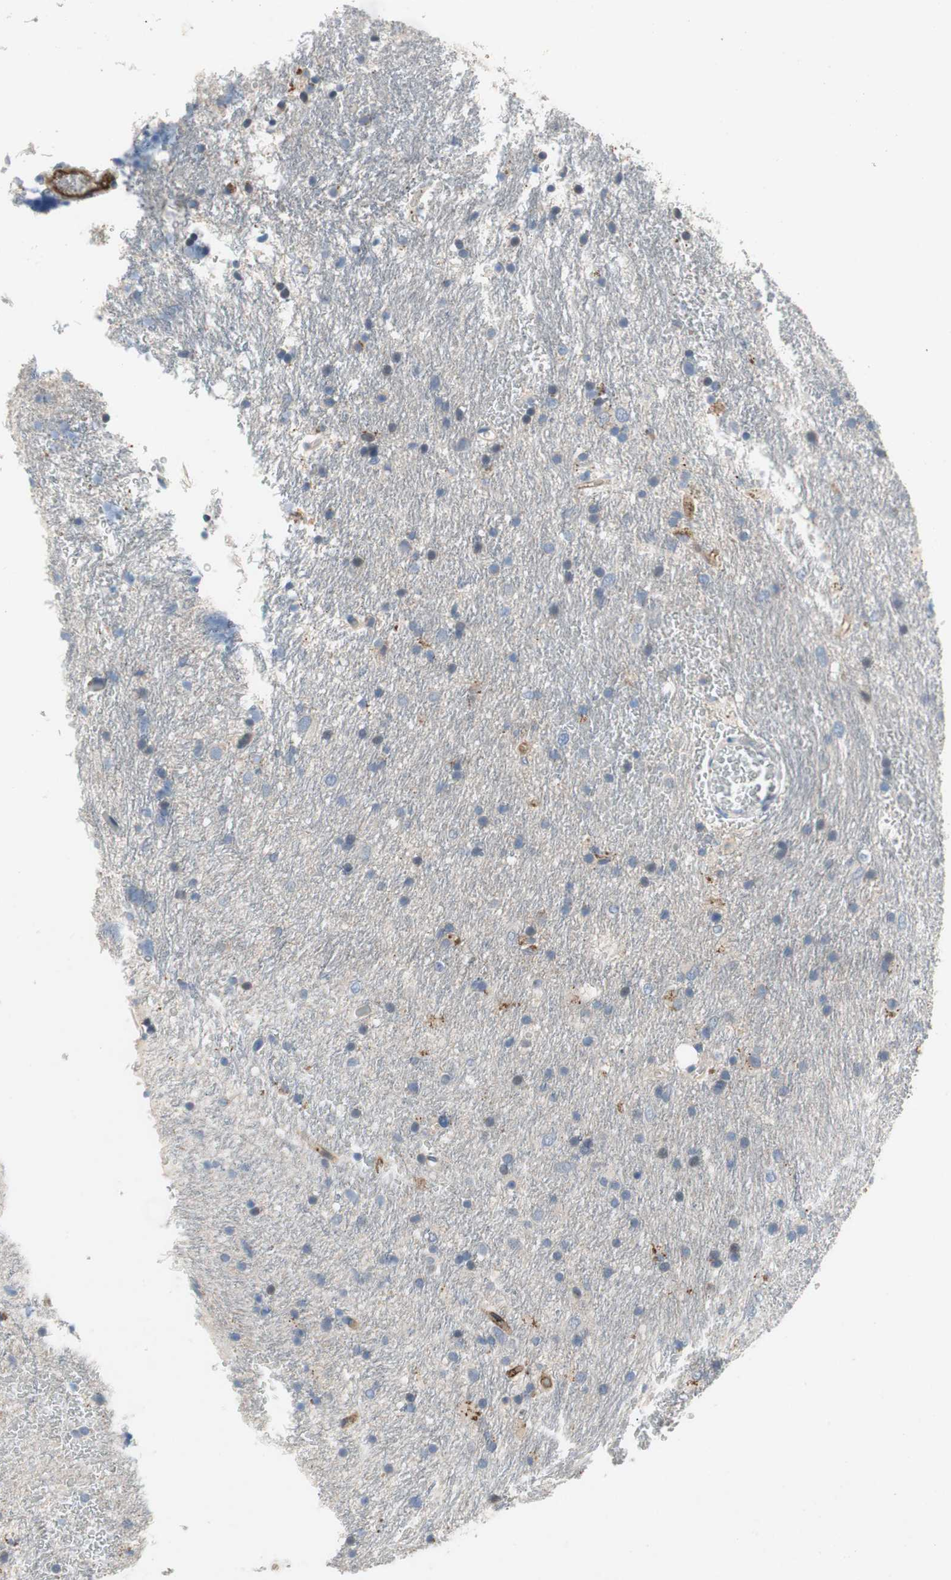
{"staining": {"intensity": "negative", "quantity": "none", "location": "none"}, "tissue": "glioma", "cell_type": "Tumor cells", "image_type": "cancer", "snomed": [{"axis": "morphology", "description": "Glioma, malignant, Low grade"}, {"axis": "topography", "description": "Brain"}], "caption": "Histopathology image shows no protein expression in tumor cells of malignant low-grade glioma tissue.", "gene": "ALPL", "patient": {"sex": "male", "age": 77}}